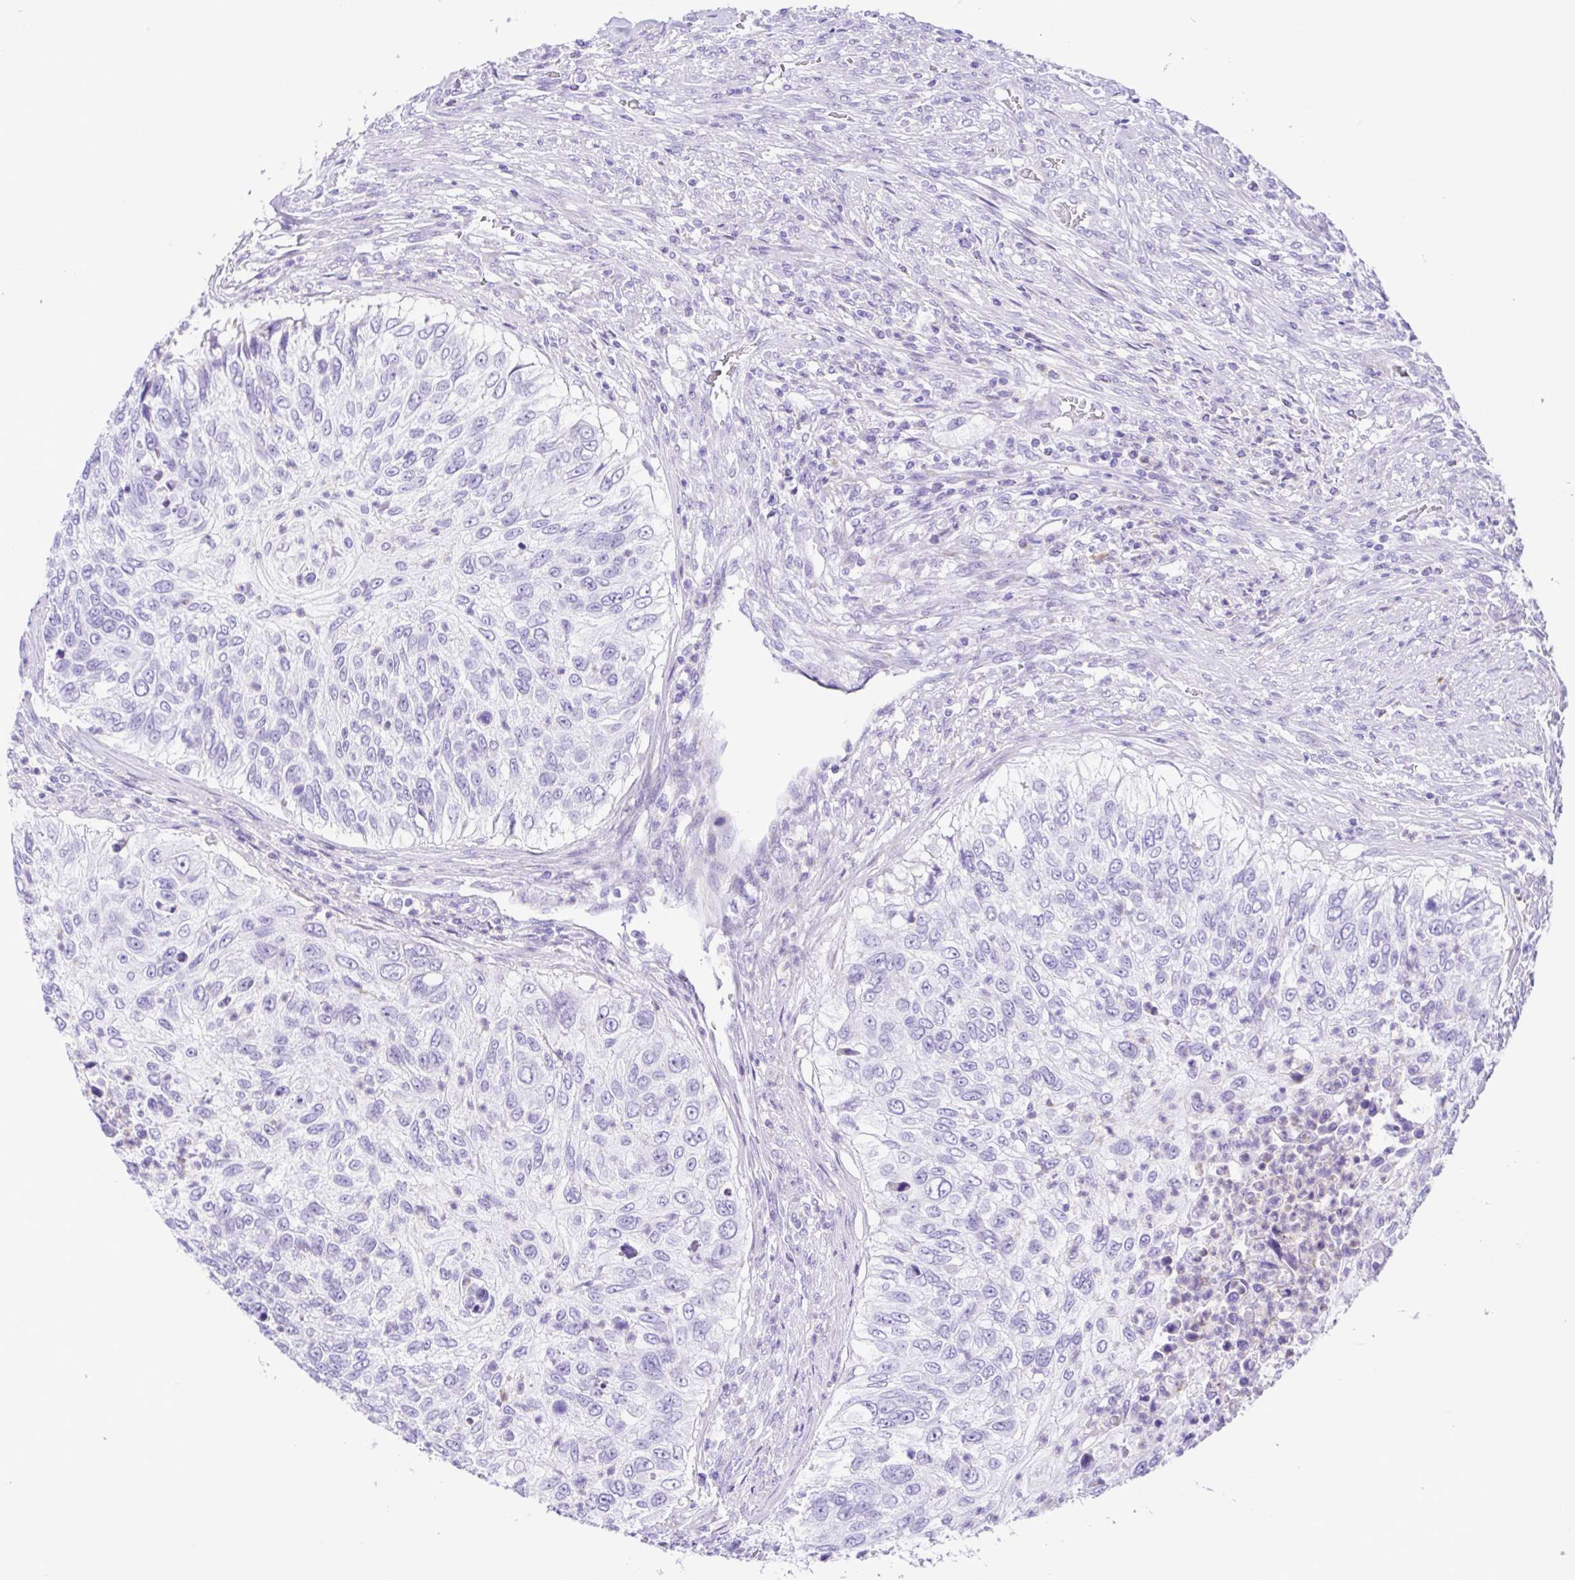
{"staining": {"intensity": "negative", "quantity": "none", "location": "none"}, "tissue": "urothelial cancer", "cell_type": "Tumor cells", "image_type": "cancer", "snomed": [{"axis": "morphology", "description": "Urothelial carcinoma, High grade"}, {"axis": "topography", "description": "Urinary bladder"}], "caption": "Human urothelial cancer stained for a protein using IHC demonstrates no staining in tumor cells.", "gene": "GPR17", "patient": {"sex": "female", "age": 60}}